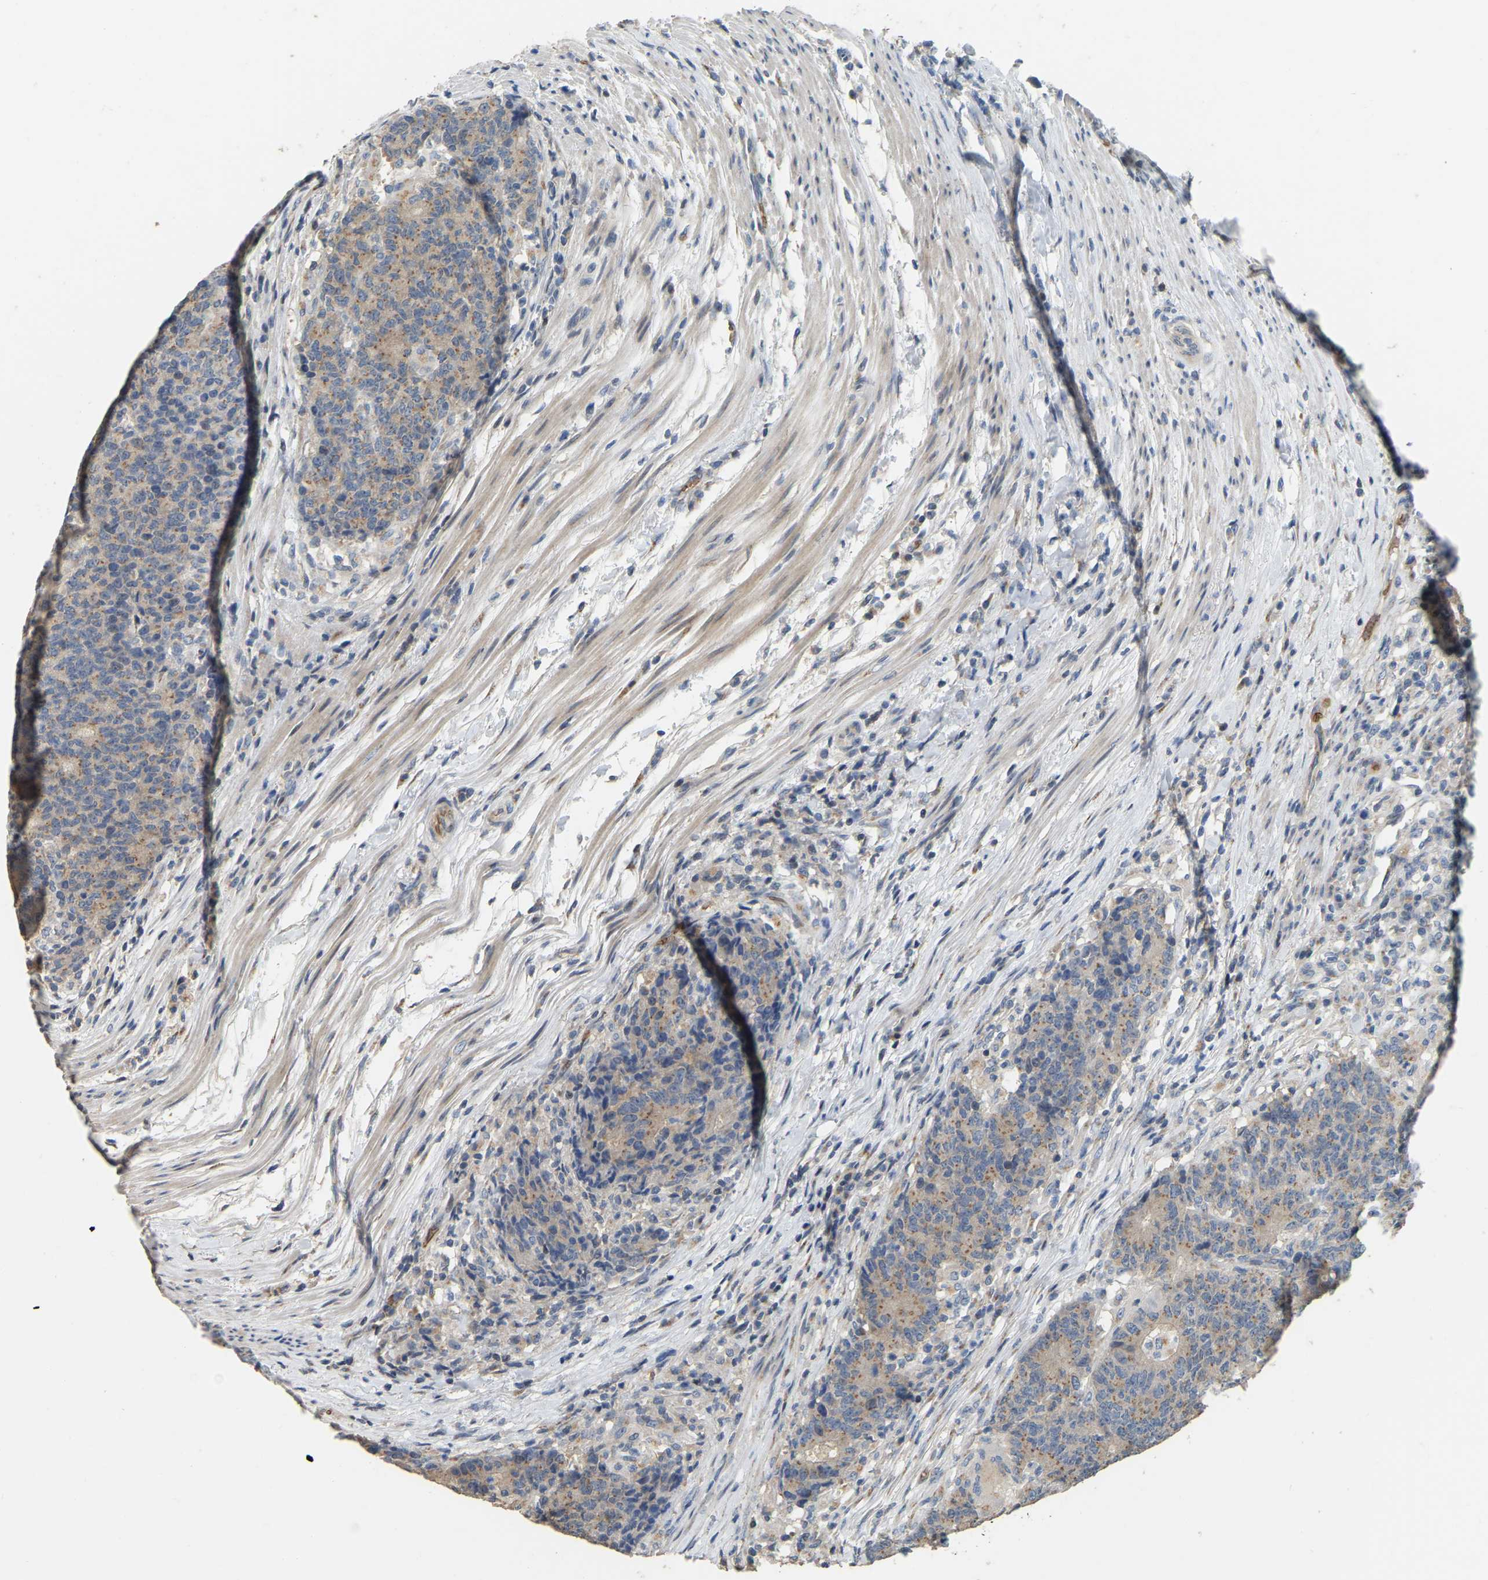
{"staining": {"intensity": "moderate", "quantity": ">75%", "location": "cytoplasmic/membranous"}, "tissue": "colorectal cancer", "cell_type": "Tumor cells", "image_type": "cancer", "snomed": [{"axis": "morphology", "description": "Normal tissue, NOS"}, {"axis": "morphology", "description": "Adenocarcinoma, NOS"}, {"axis": "topography", "description": "Colon"}], "caption": "Immunohistochemistry image of colorectal cancer stained for a protein (brown), which exhibits medium levels of moderate cytoplasmic/membranous positivity in about >75% of tumor cells.", "gene": "CFAP298", "patient": {"sex": "female", "age": 75}}